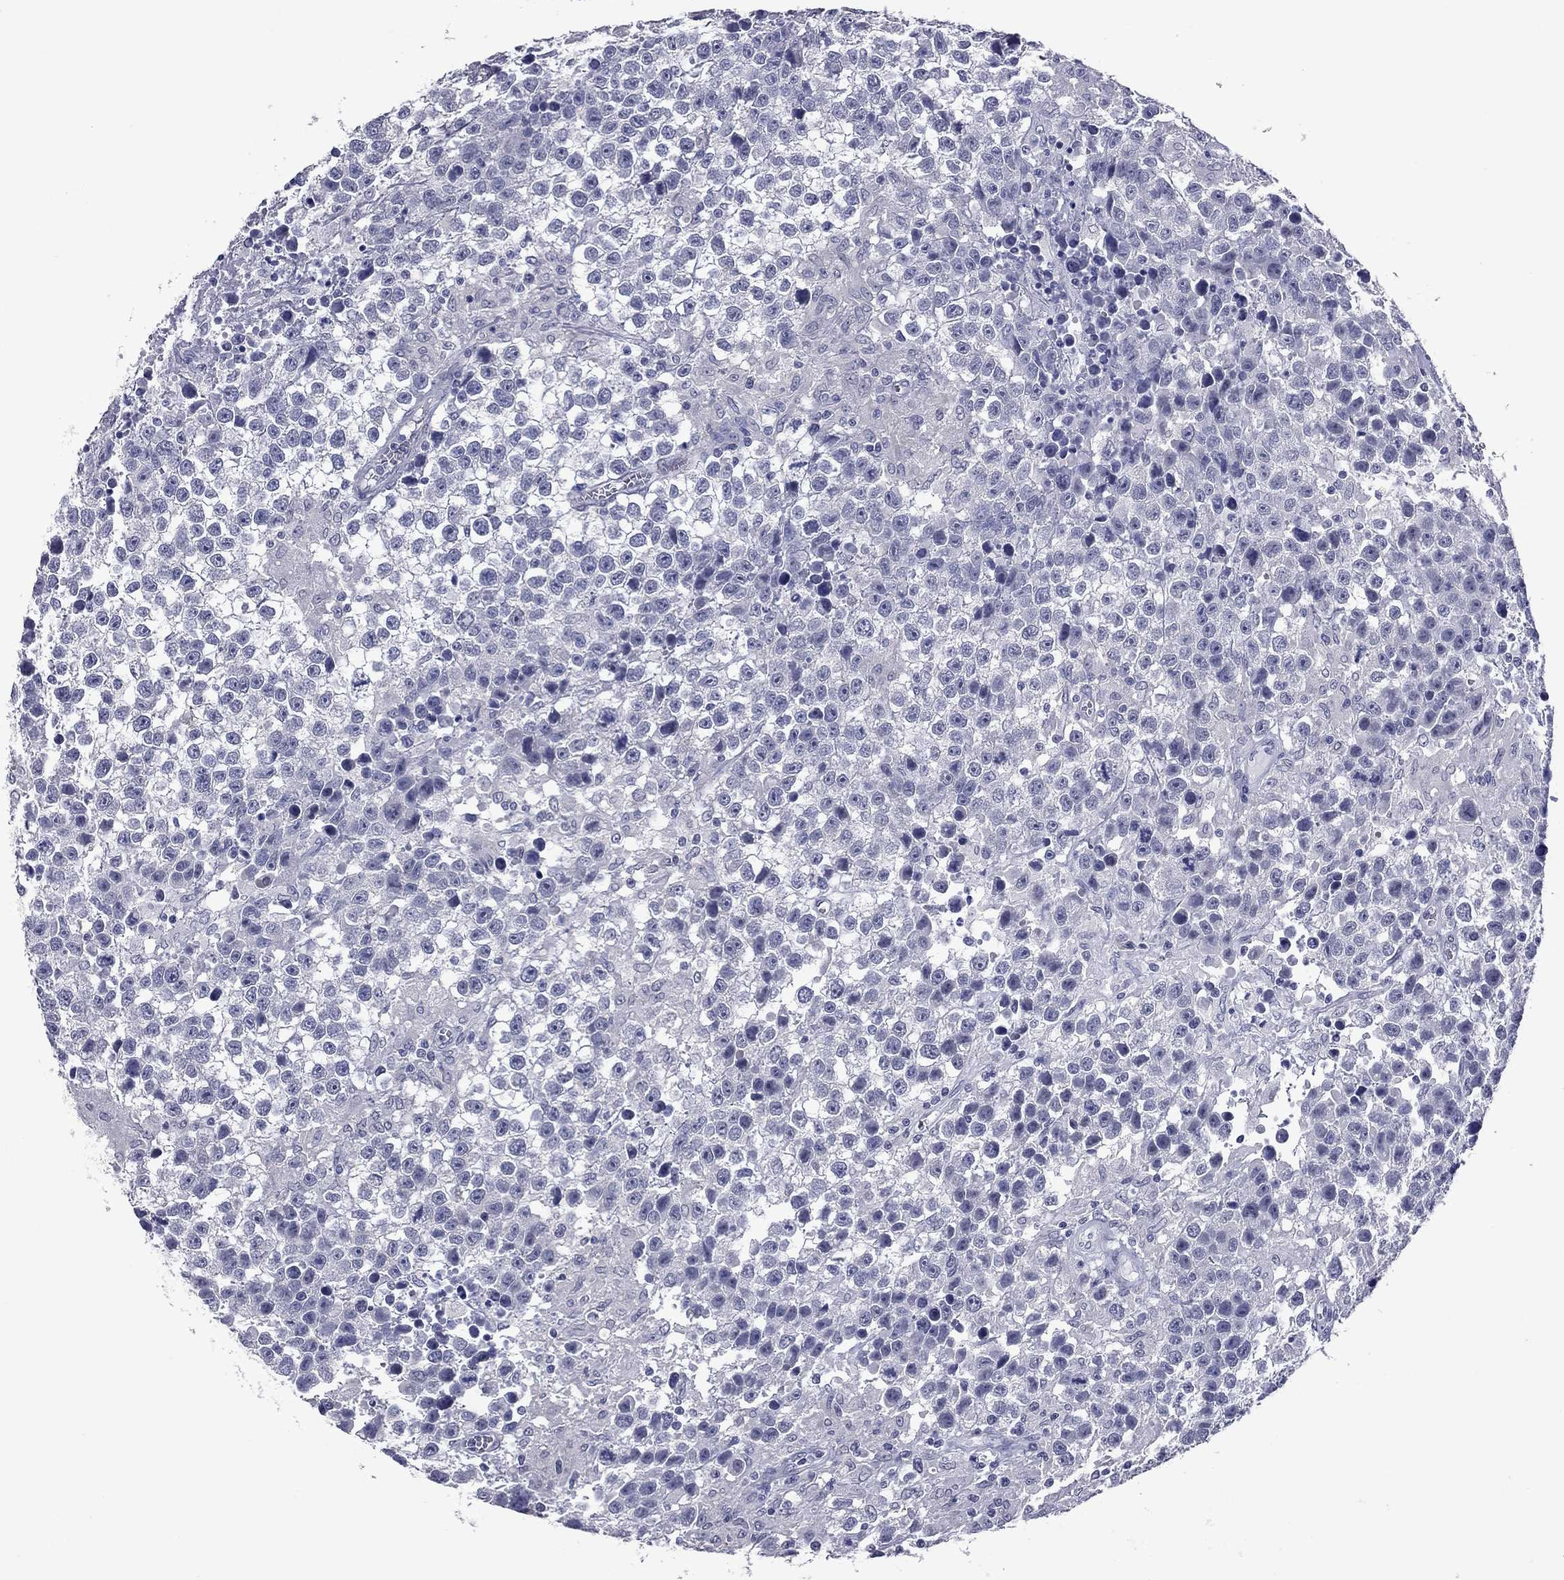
{"staining": {"intensity": "negative", "quantity": "none", "location": "none"}, "tissue": "testis cancer", "cell_type": "Tumor cells", "image_type": "cancer", "snomed": [{"axis": "morphology", "description": "Seminoma, NOS"}, {"axis": "topography", "description": "Testis"}], "caption": "High power microscopy histopathology image of an IHC micrograph of testis cancer (seminoma), revealing no significant positivity in tumor cells. The staining was performed using DAB to visualize the protein expression in brown, while the nuclei were stained in blue with hematoxylin (Magnification: 20x).", "gene": "SHOC2", "patient": {"sex": "male", "age": 43}}